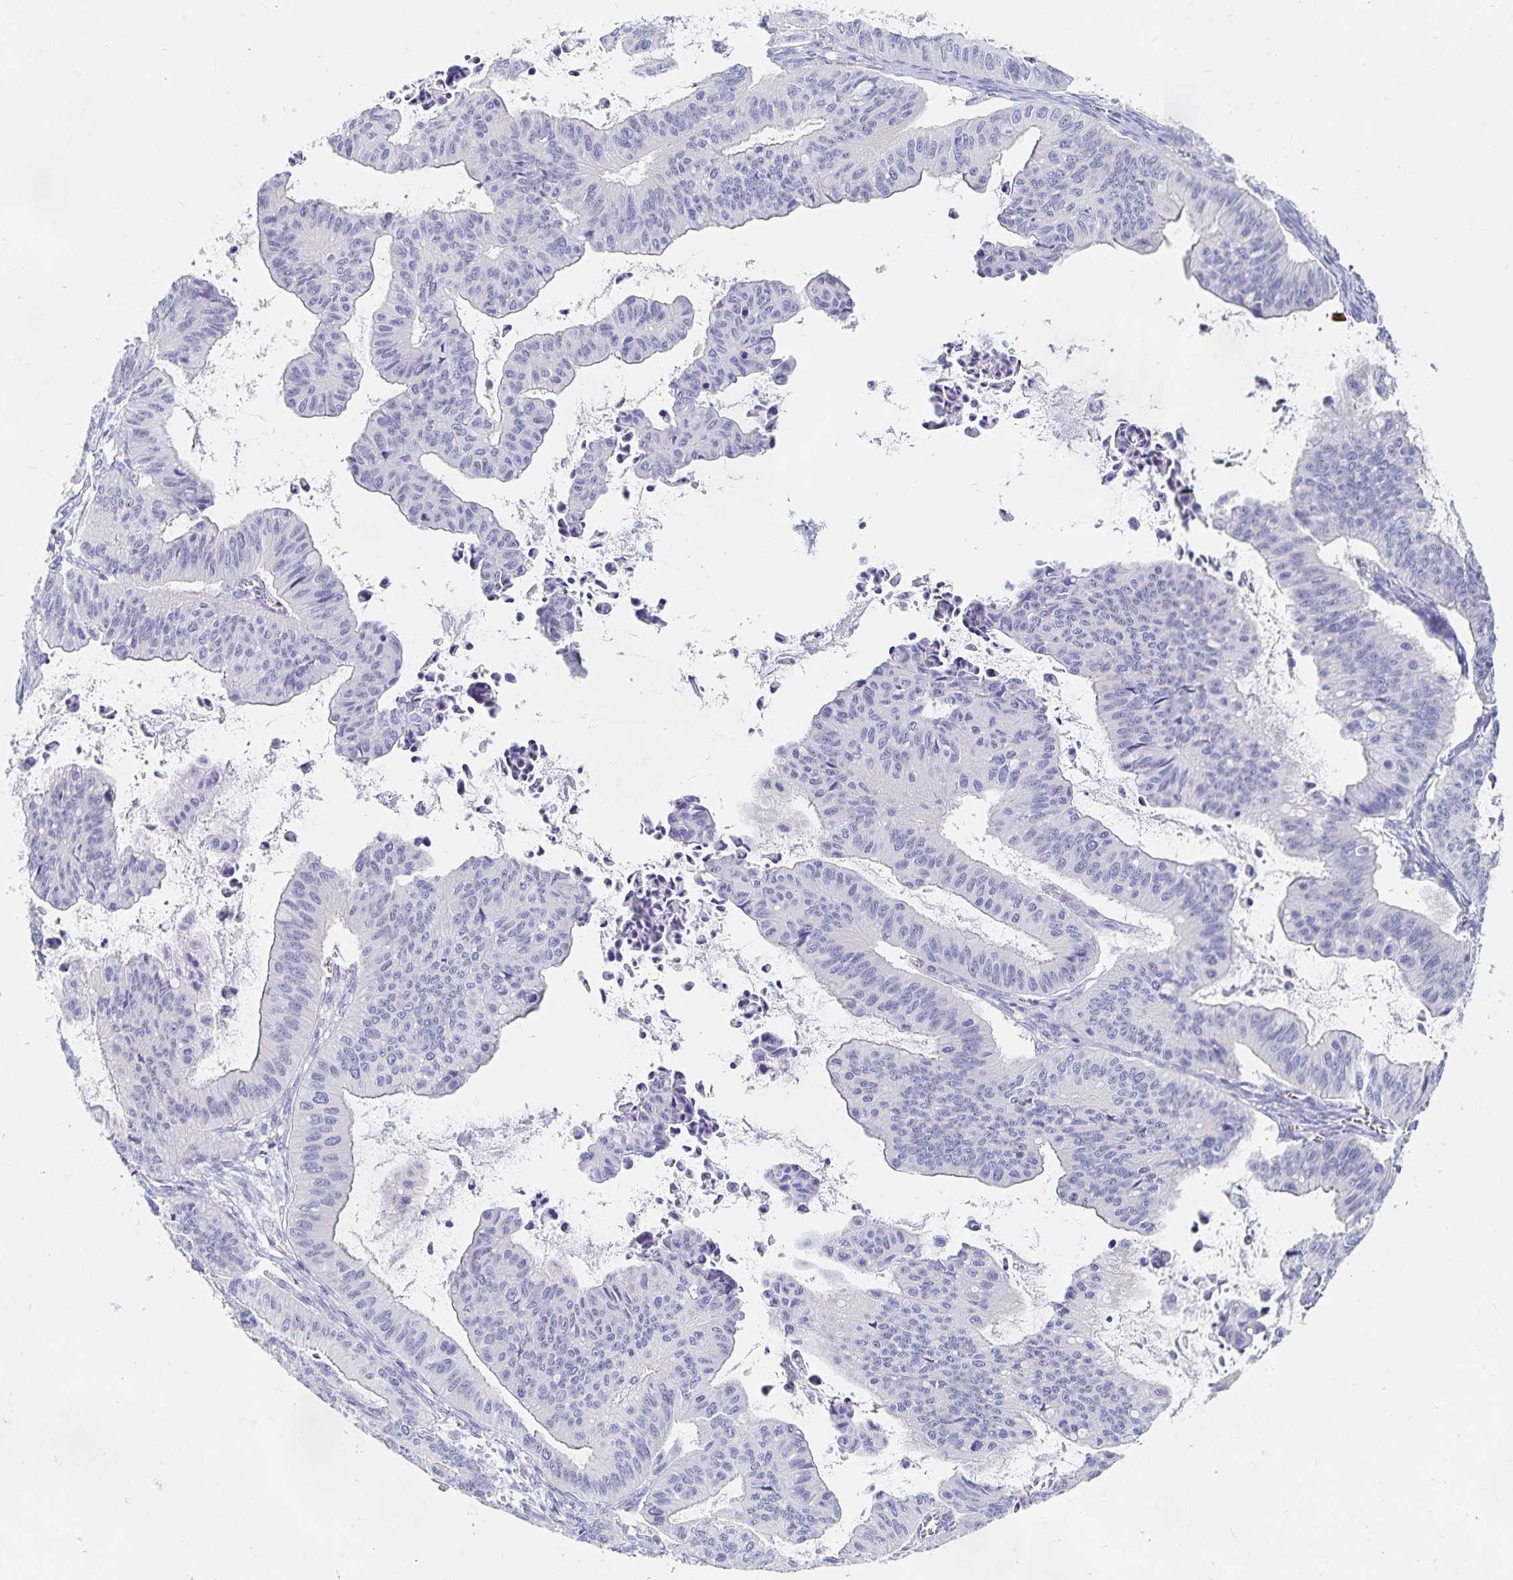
{"staining": {"intensity": "negative", "quantity": "none", "location": "none"}, "tissue": "ovarian cancer", "cell_type": "Tumor cells", "image_type": "cancer", "snomed": [{"axis": "morphology", "description": "Cystadenocarcinoma, mucinous, NOS"}, {"axis": "topography", "description": "Ovary"}], "caption": "High magnification brightfield microscopy of mucinous cystadenocarcinoma (ovarian) stained with DAB (3,3'-diaminobenzidine) (brown) and counterstained with hematoxylin (blue): tumor cells show no significant staining.", "gene": "TNIP1", "patient": {"sex": "female", "age": 72}}